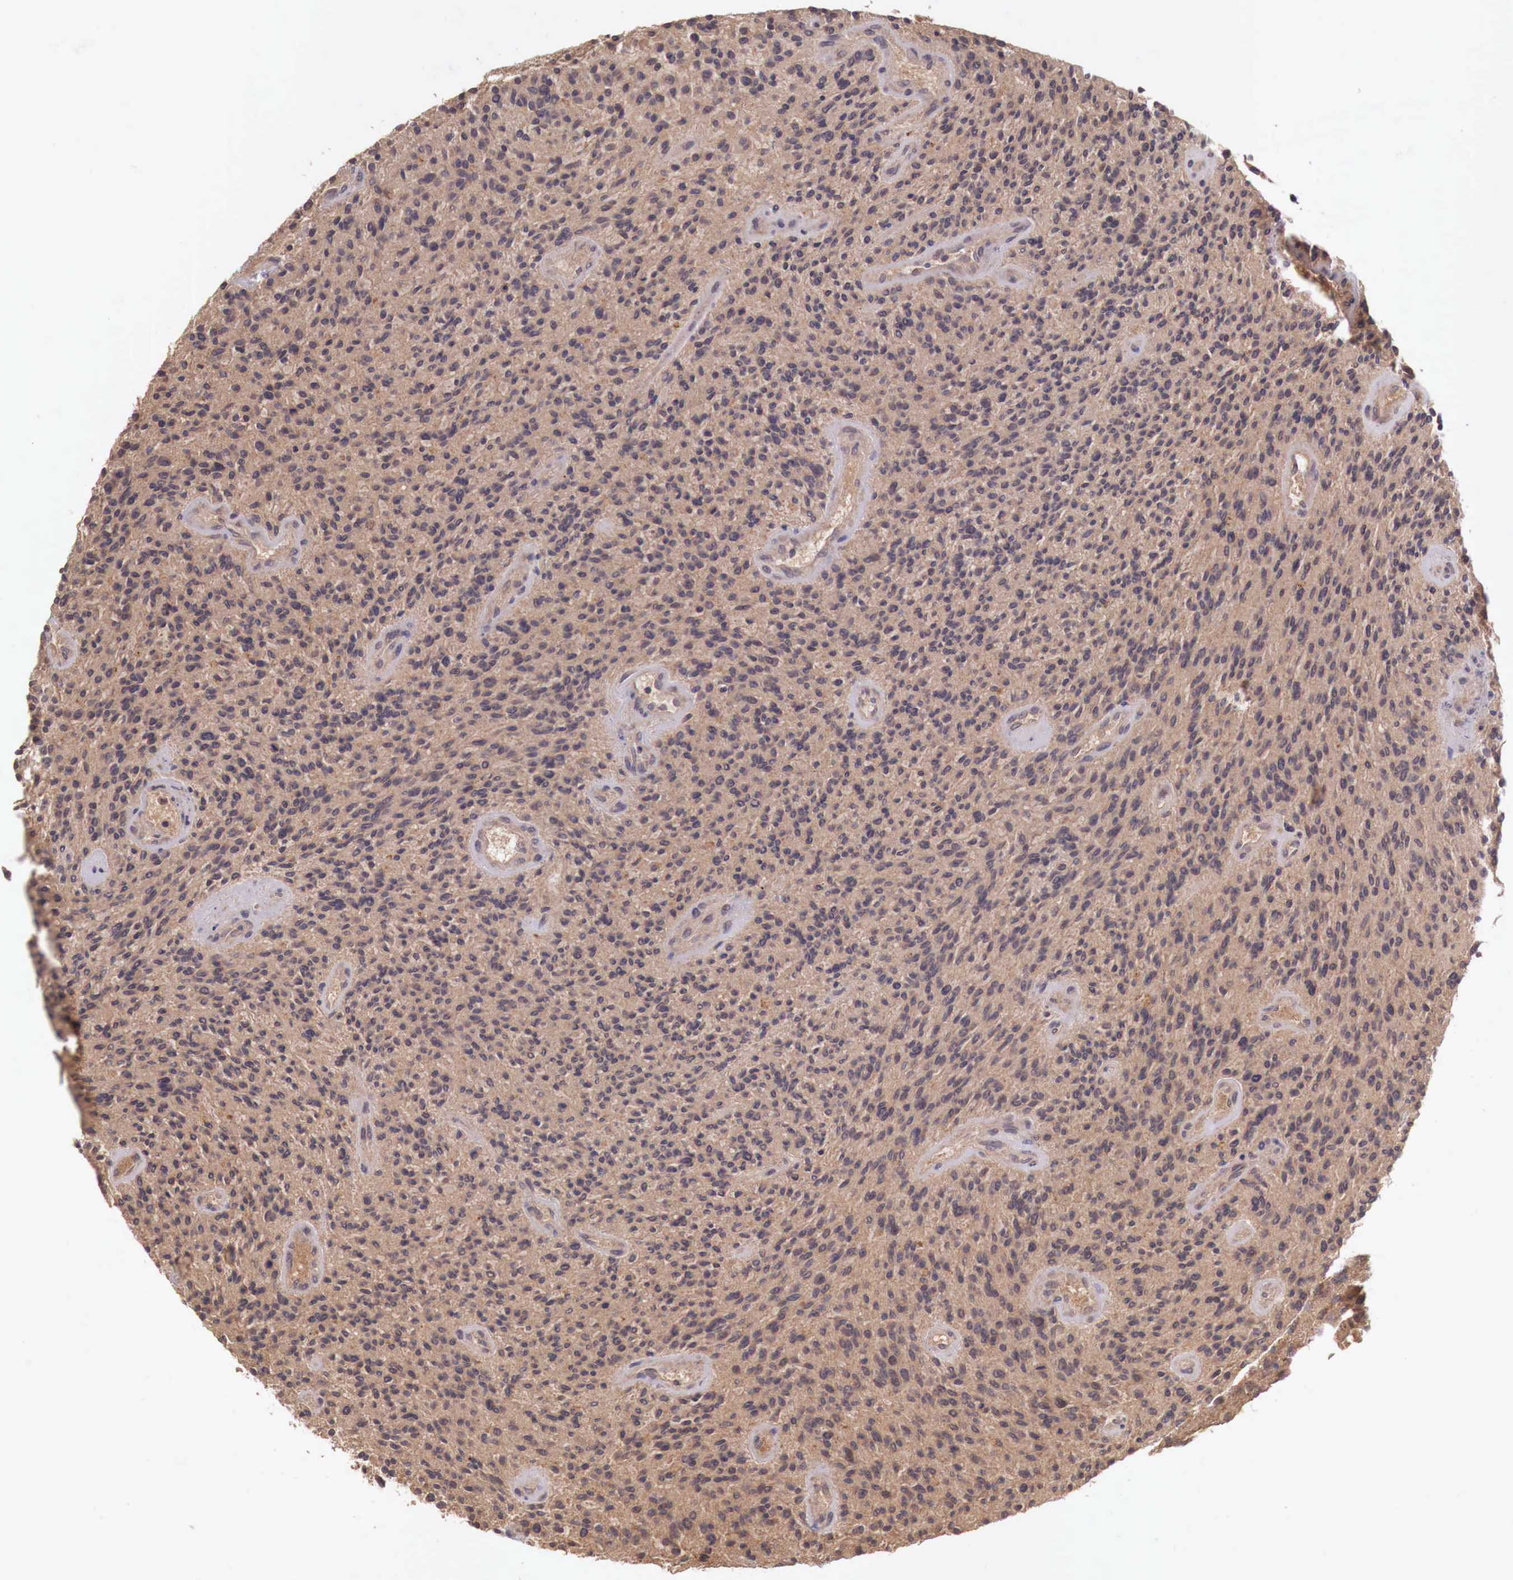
{"staining": {"intensity": "negative", "quantity": "none", "location": "none"}, "tissue": "glioma", "cell_type": "Tumor cells", "image_type": "cancer", "snomed": [{"axis": "morphology", "description": "Glioma, malignant, High grade"}, {"axis": "topography", "description": "Brain"}], "caption": "There is no significant expression in tumor cells of malignant glioma (high-grade).", "gene": "GAB2", "patient": {"sex": "female", "age": 13}}